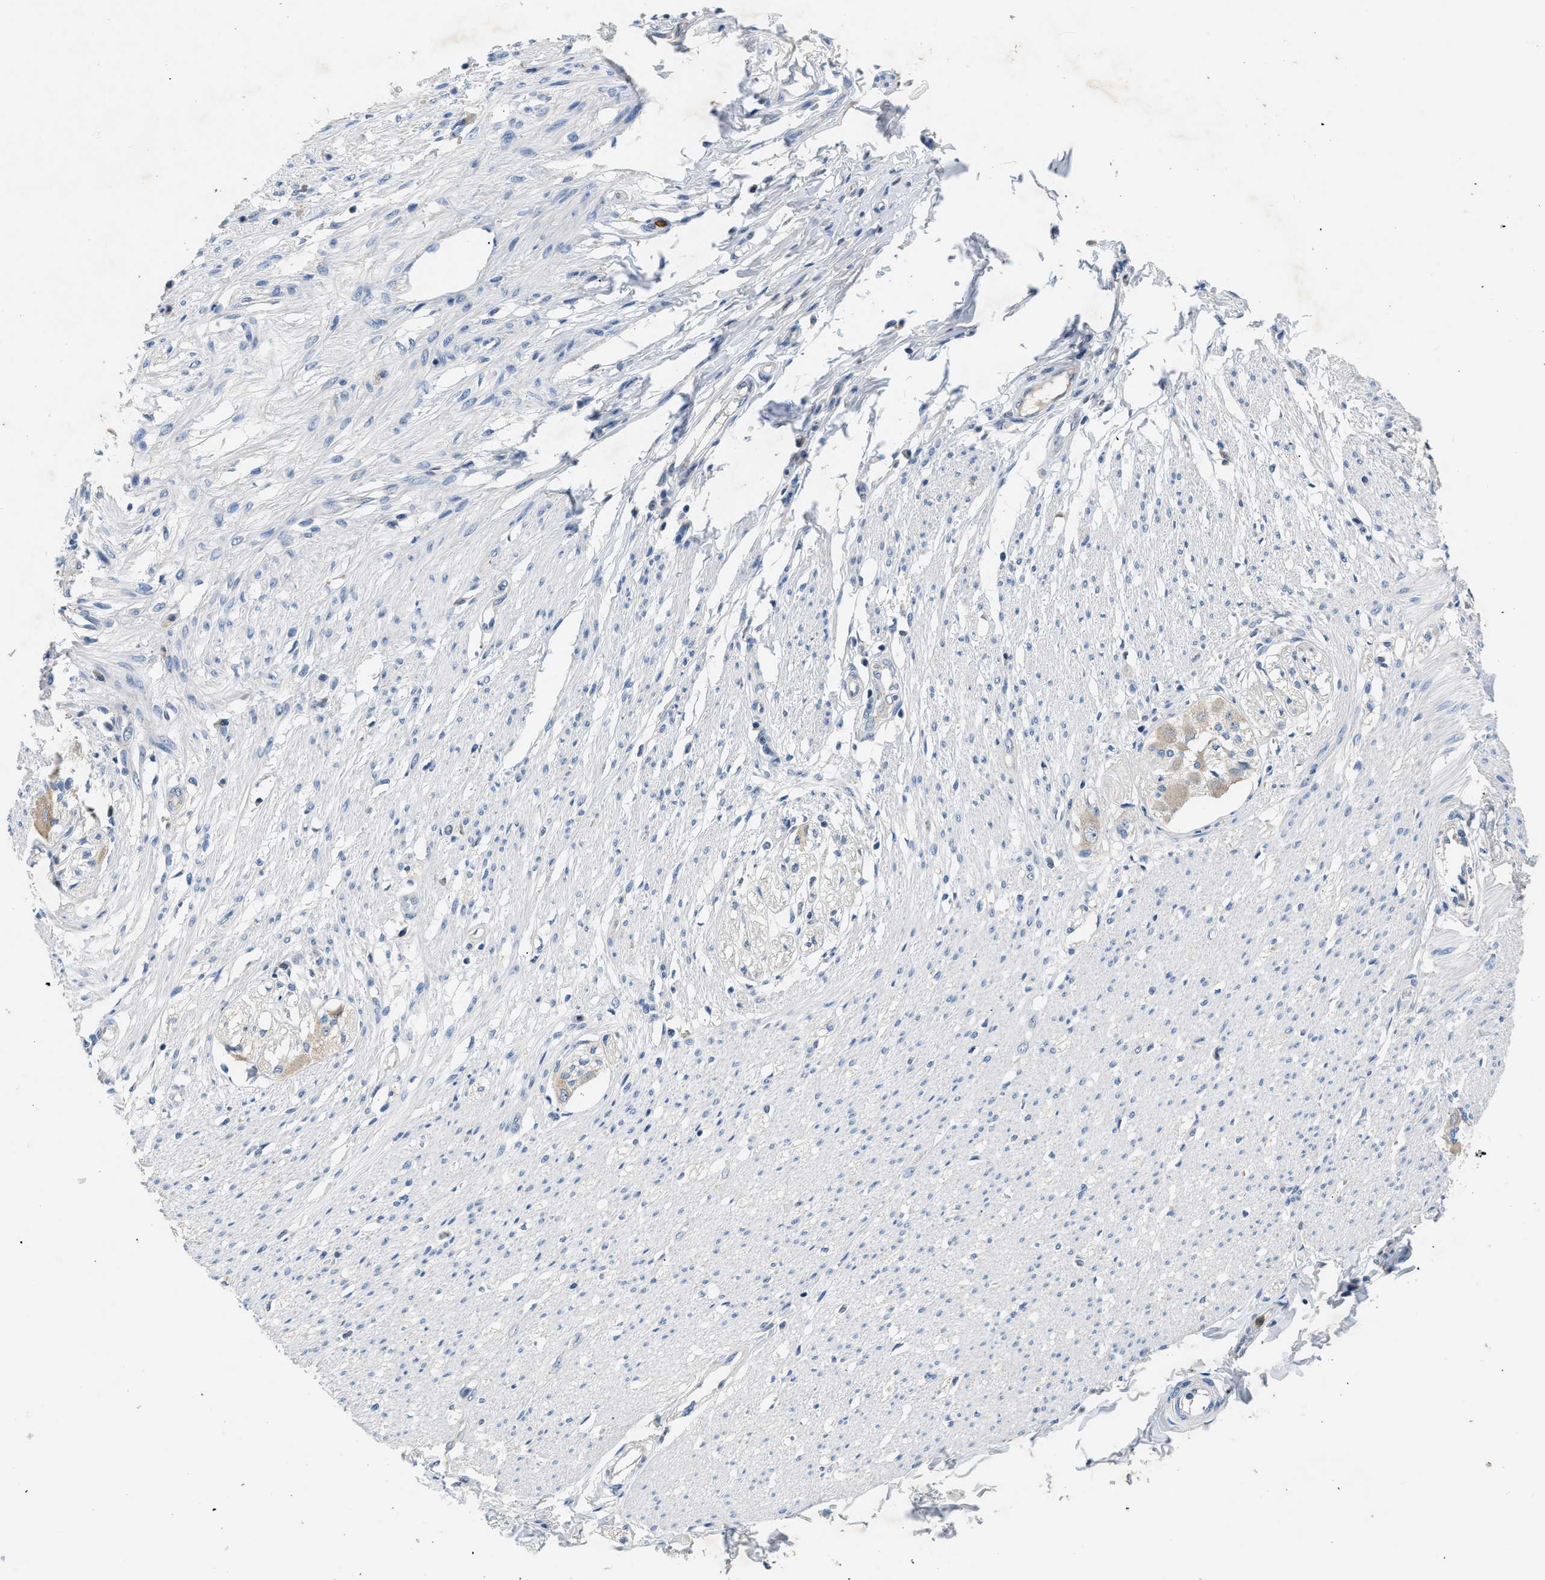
{"staining": {"intensity": "weak", "quantity": "25%-75%", "location": "nuclear"}, "tissue": "smooth muscle", "cell_type": "Smooth muscle cells", "image_type": "normal", "snomed": [{"axis": "morphology", "description": "Normal tissue, NOS"}, {"axis": "morphology", "description": "Adenocarcinoma, NOS"}, {"axis": "topography", "description": "Colon"}, {"axis": "topography", "description": "Peripheral nerve tissue"}], "caption": "Immunohistochemical staining of unremarkable human smooth muscle demonstrates low levels of weak nuclear expression in approximately 25%-75% of smooth muscle cells.", "gene": "TOMM34", "patient": {"sex": "male", "age": 14}}